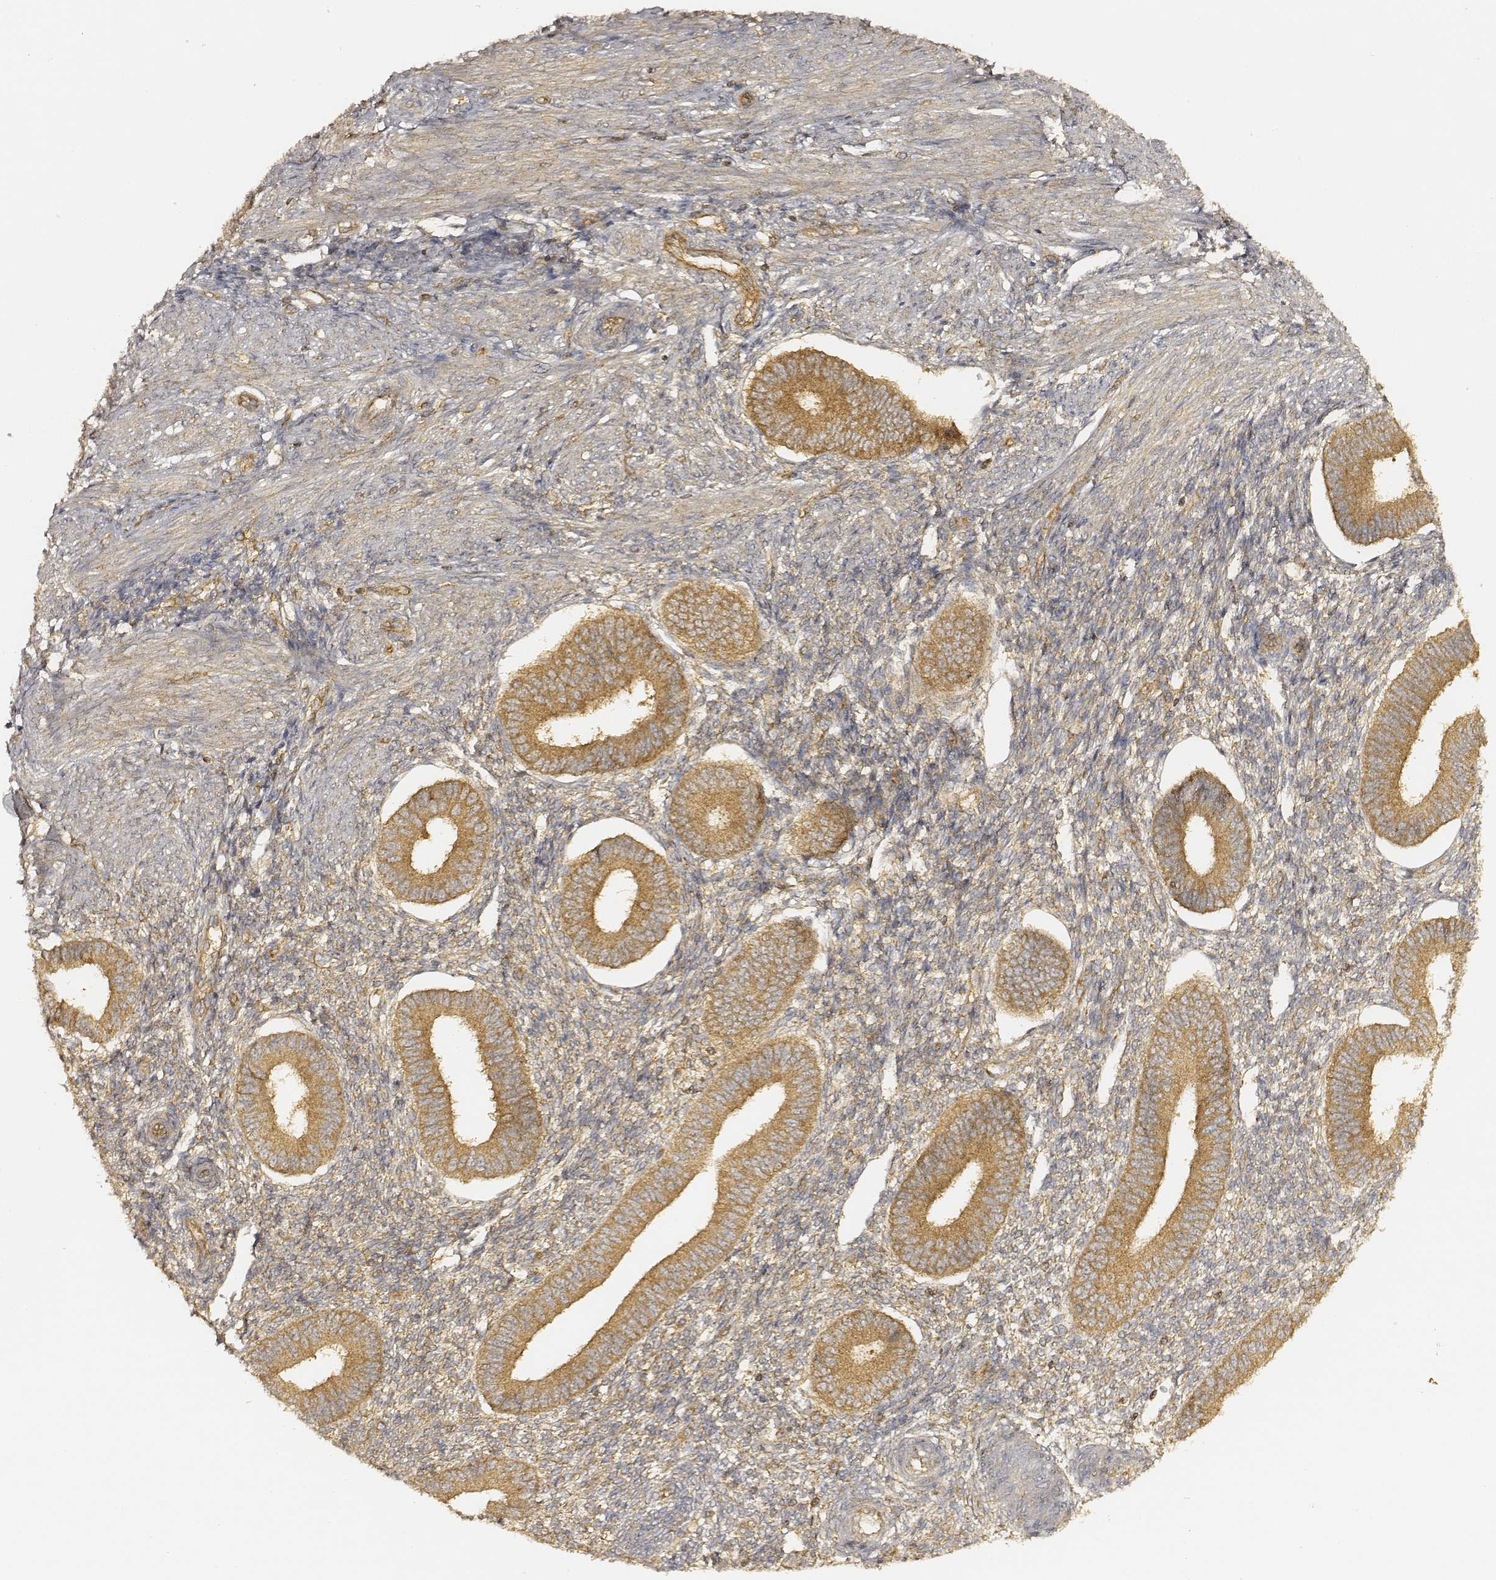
{"staining": {"intensity": "moderate", "quantity": ">75%", "location": "cytoplasmic/membranous"}, "tissue": "endometrium", "cell_type": "Cells in endometrial stroma", "image_type": "normal", "snomed": [{"axis": "morphology", "description": "Normal tissue, NOS"}, {"axis": "topography", "description": "Endometrium"}], "caption": "The histopathology image exhibits immunohistochemical staining of unremarkable endometrium. There is moderate cytoplasmic/membranous positivity is present in approximately >75% of cells in endometrial stroma. (brown staining indicates protein expression, while blue staining denotes nuclei).", "gene": "CARS1", "patient": {"sex": "female", "age": 39}}